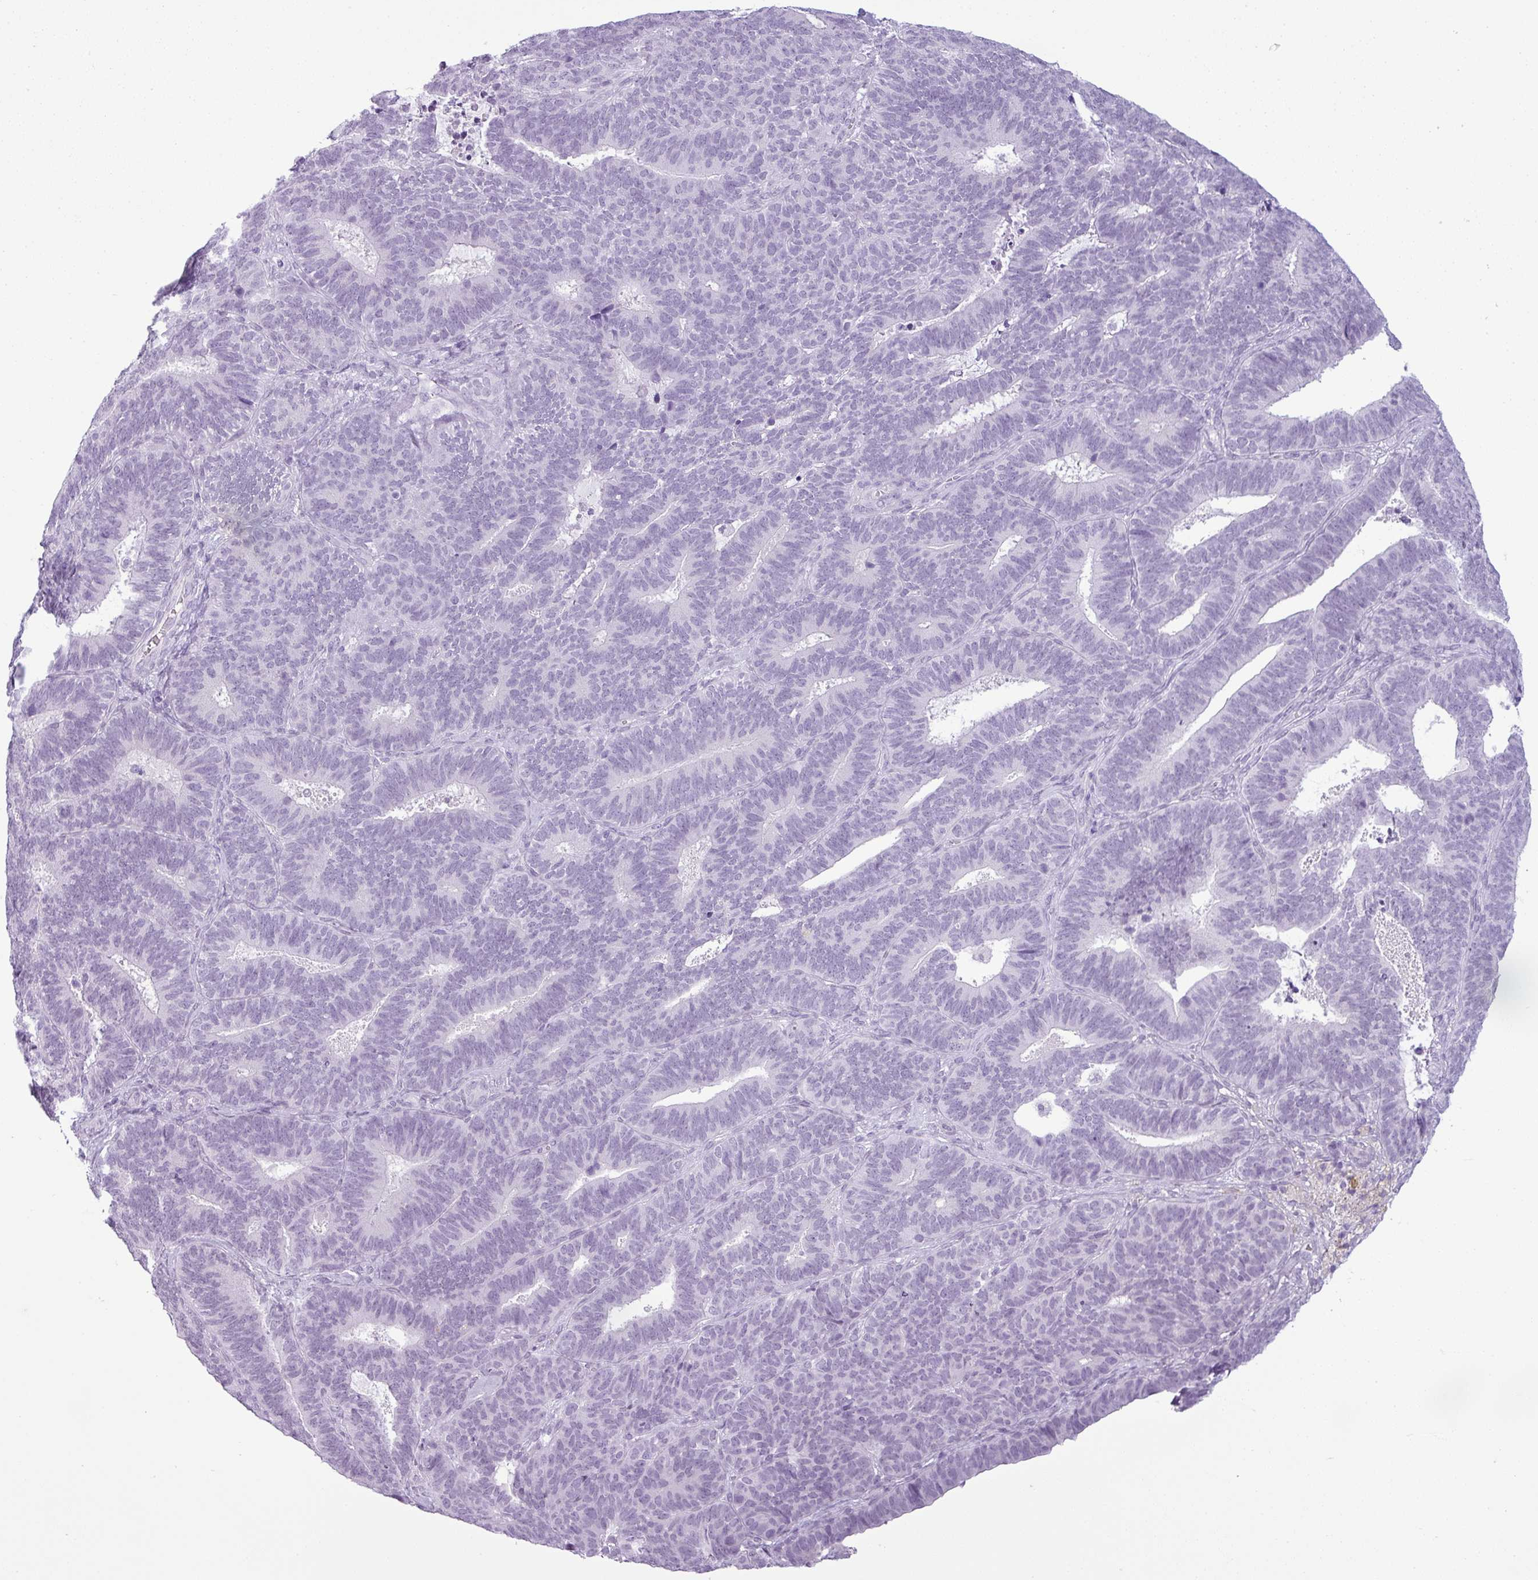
{"staining": {"intensity": "negative", "quantity": "none", "location": "none"}, "tissue": "endometrial cancer", "cell_type": "Tumor cells", "image_type": "cancer", "snomed": [{"axis": "morphology", "description": "Adenocarcinoma, NOS"}, {"axis": "topography", "description": "Endometrium"}], "caption": "High magnification brightfield microscopy of adenocarcinoma (endometrial) stained with DAB (brown) and counterstained with hematoxylin (blue): tumor cells show no significant positivity. (DAB (3,3'-diaminobenzidine) IHC visualized using brightfield microscopy, high magnification).", "gene": "CDH16", "patient": {"sex": "female", "age": 70}}